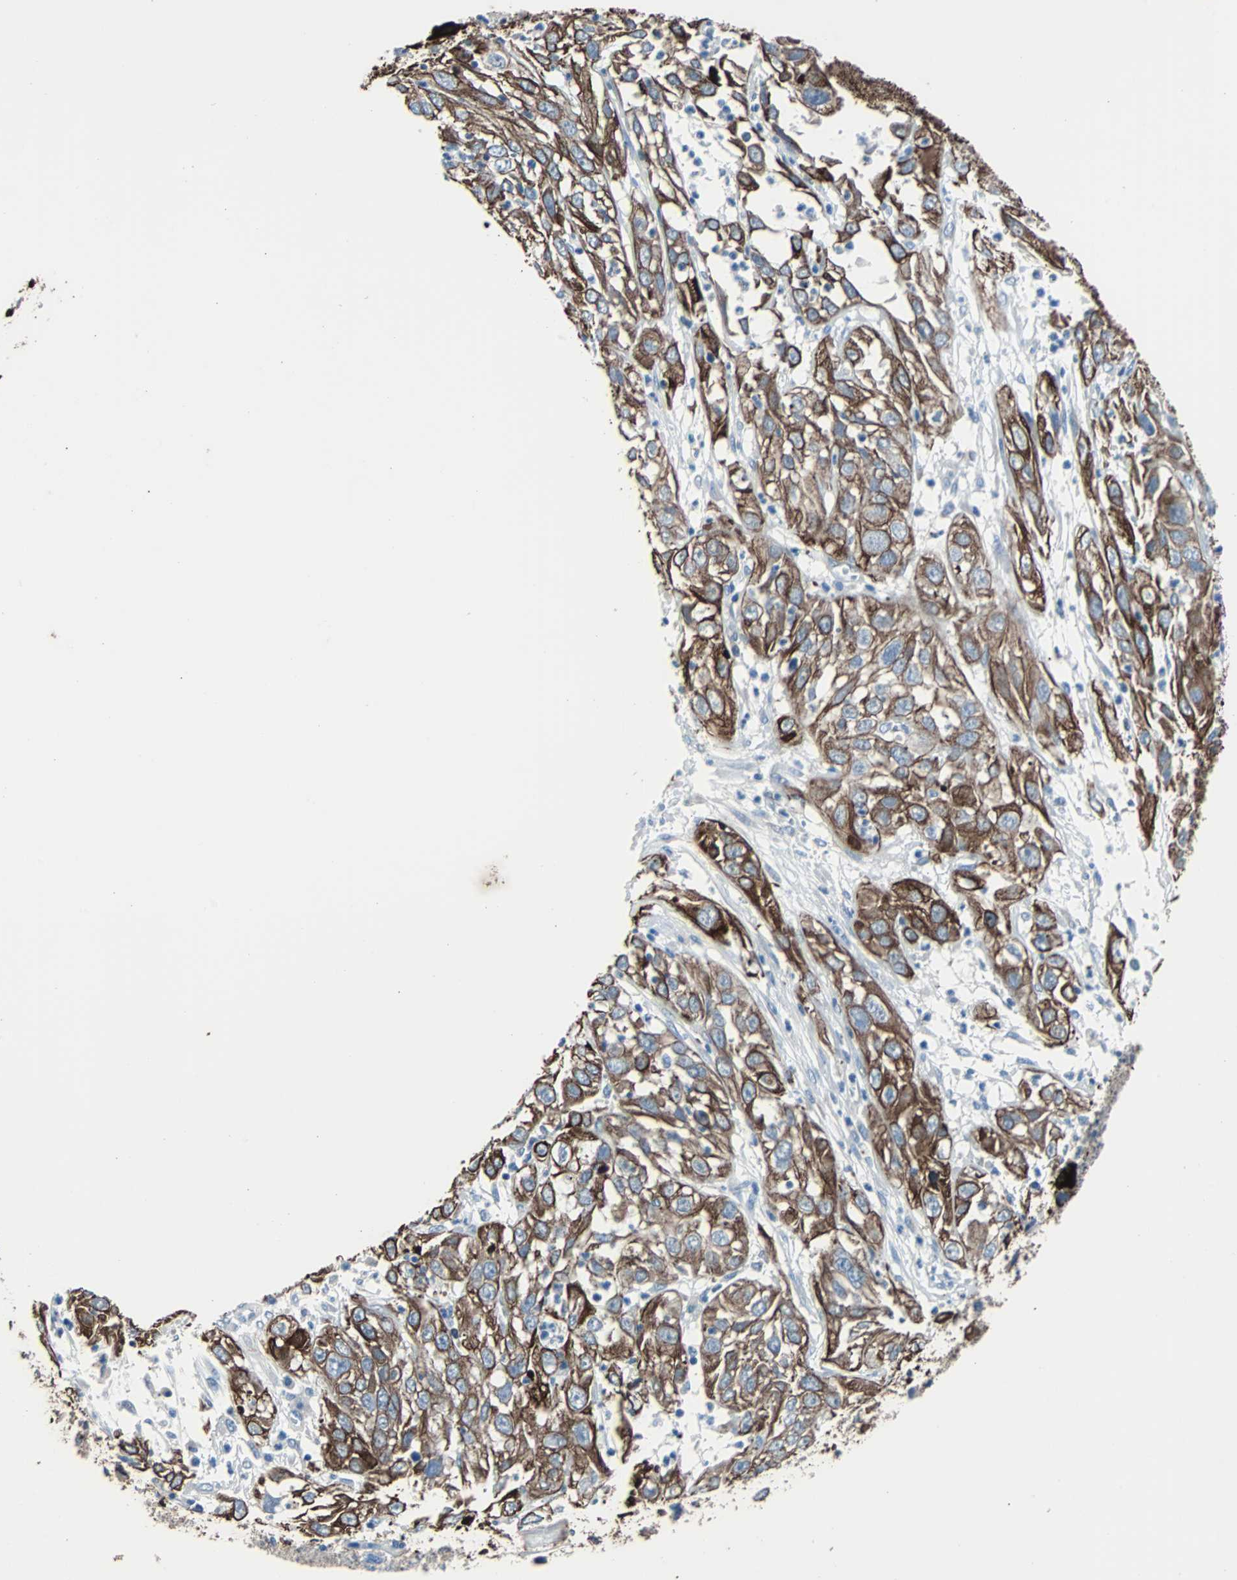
{"staining": {"intensity": "strong", "quantity": ">75%", "location": "cytoplasmic/membranous"}, "tissue": "cervical cancer", "cell_type": "Tumor cells", "image_type": "cancer", "snomed": [{"axis": "morphology", "description": "Squamous cell carcinoma, NOS"}, {"axis": "topography", "description": "Cervix"}], "caption": "Strong cytoplasmic/membranous protein staining is appreciated in approximately >75% of tumor cells in cervical cancer (squamous cell carcinoma). (DAB IHC with brightfield microscopy, high magnification).", "gene": "KRT7", "patient": {"sex": "female", "age": 32}}